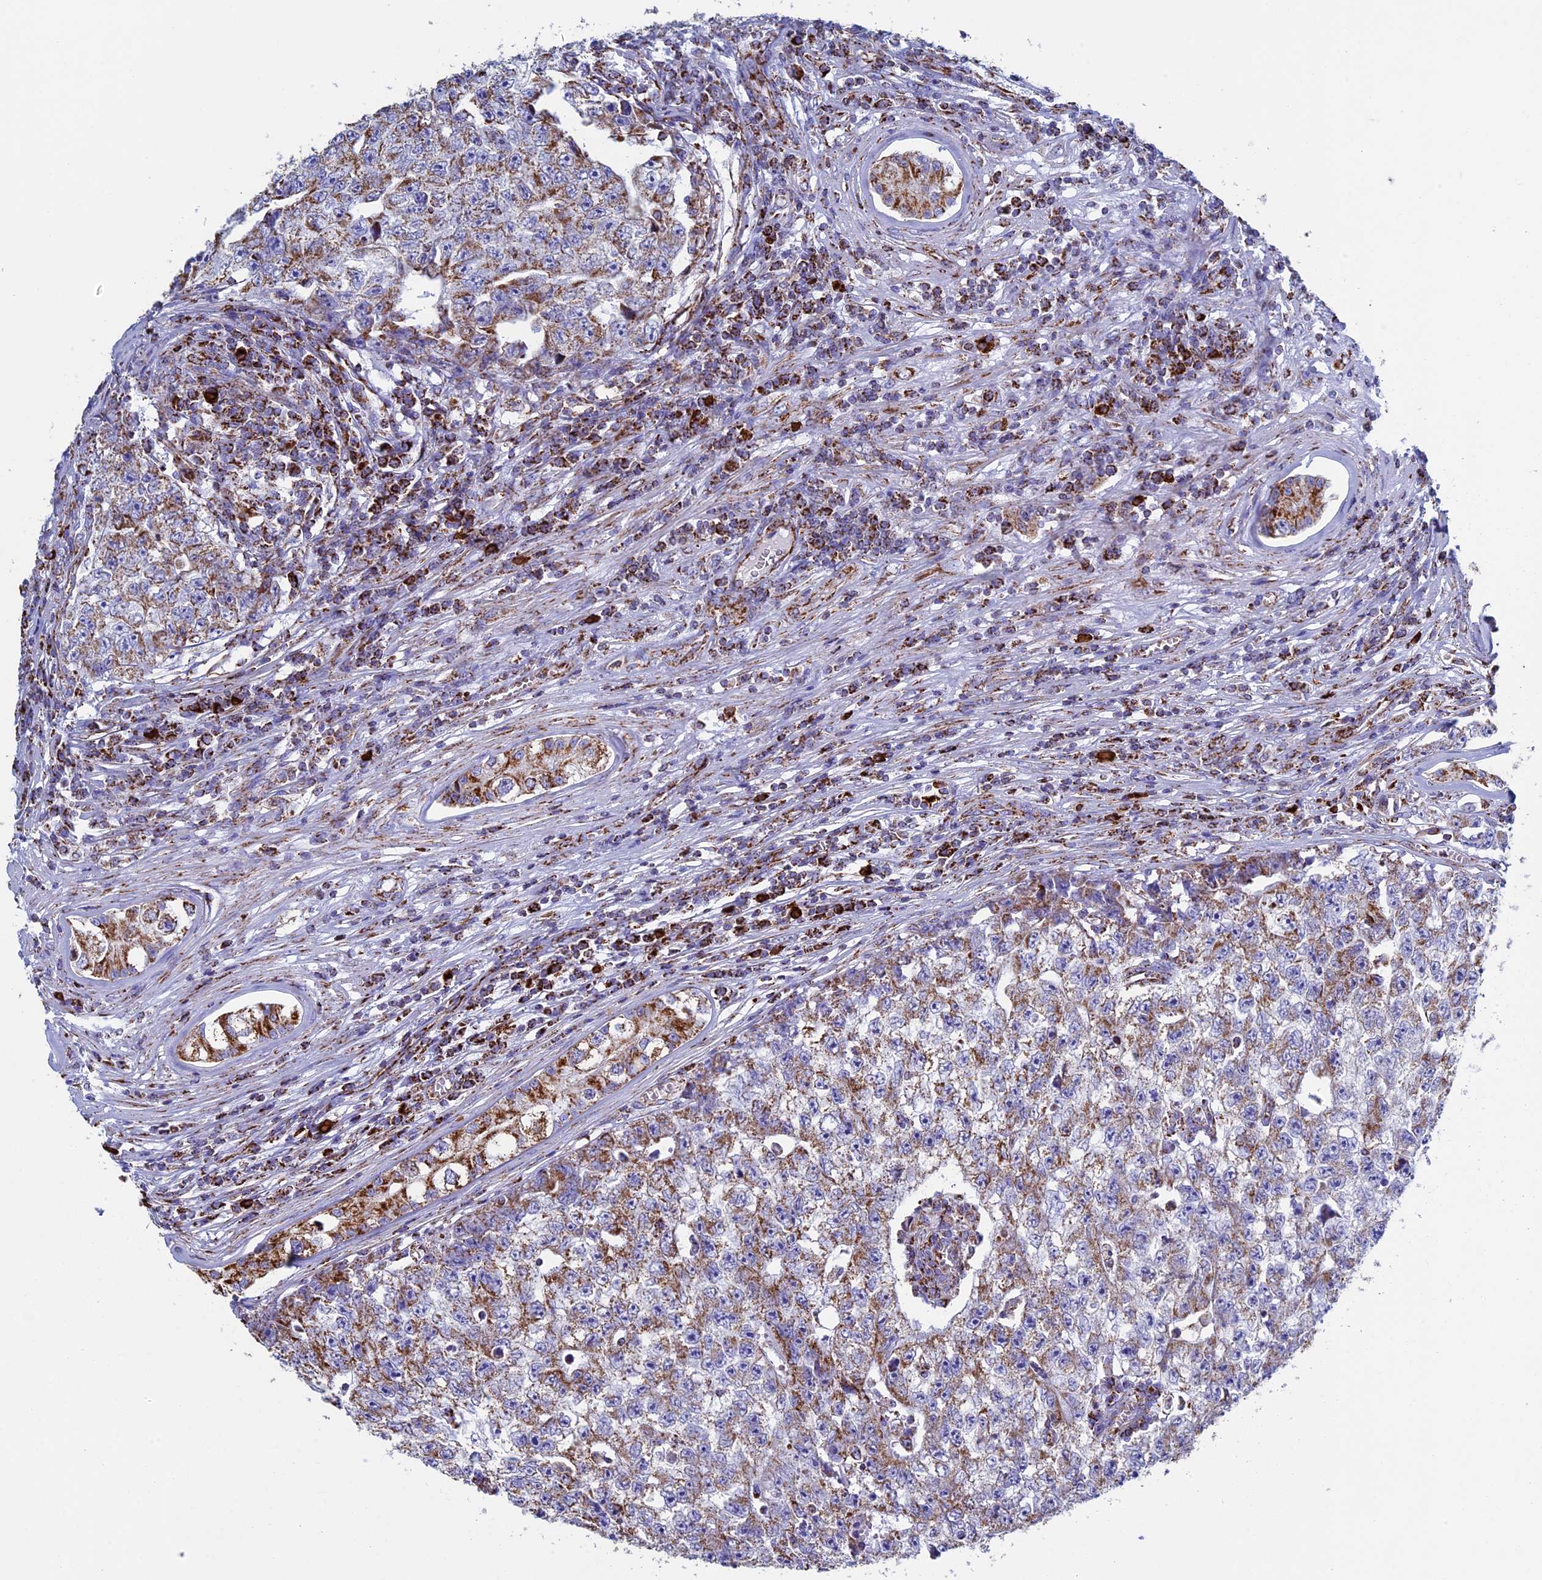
{"staining": {"intensity": "moderate", "quantity": "25%-75%", "location": "cytoplasmic/membranous"}, "tissue": "testis cancer", "cell_type": "Tumor cells", "image_type": "cancer", "snomed": [{"axis": "morphology", "description": "Carcinoma, Embryonal, NOS"}, {"axis": "topography", "description": "Testis"}], "caption": "Tumor cells show medium levels of moderate cytoplasmic/membranous expression in approximately 25%-75% of cells in human testis cancer. The staining was performed using DAB (3,3'-diaminobenzidine), with brown indicating positive protein expression. Nuclei are stained blue with hematoxylin.", "gene": "UQCRFS1", "patient": {"sex": "male", "age": 17}}